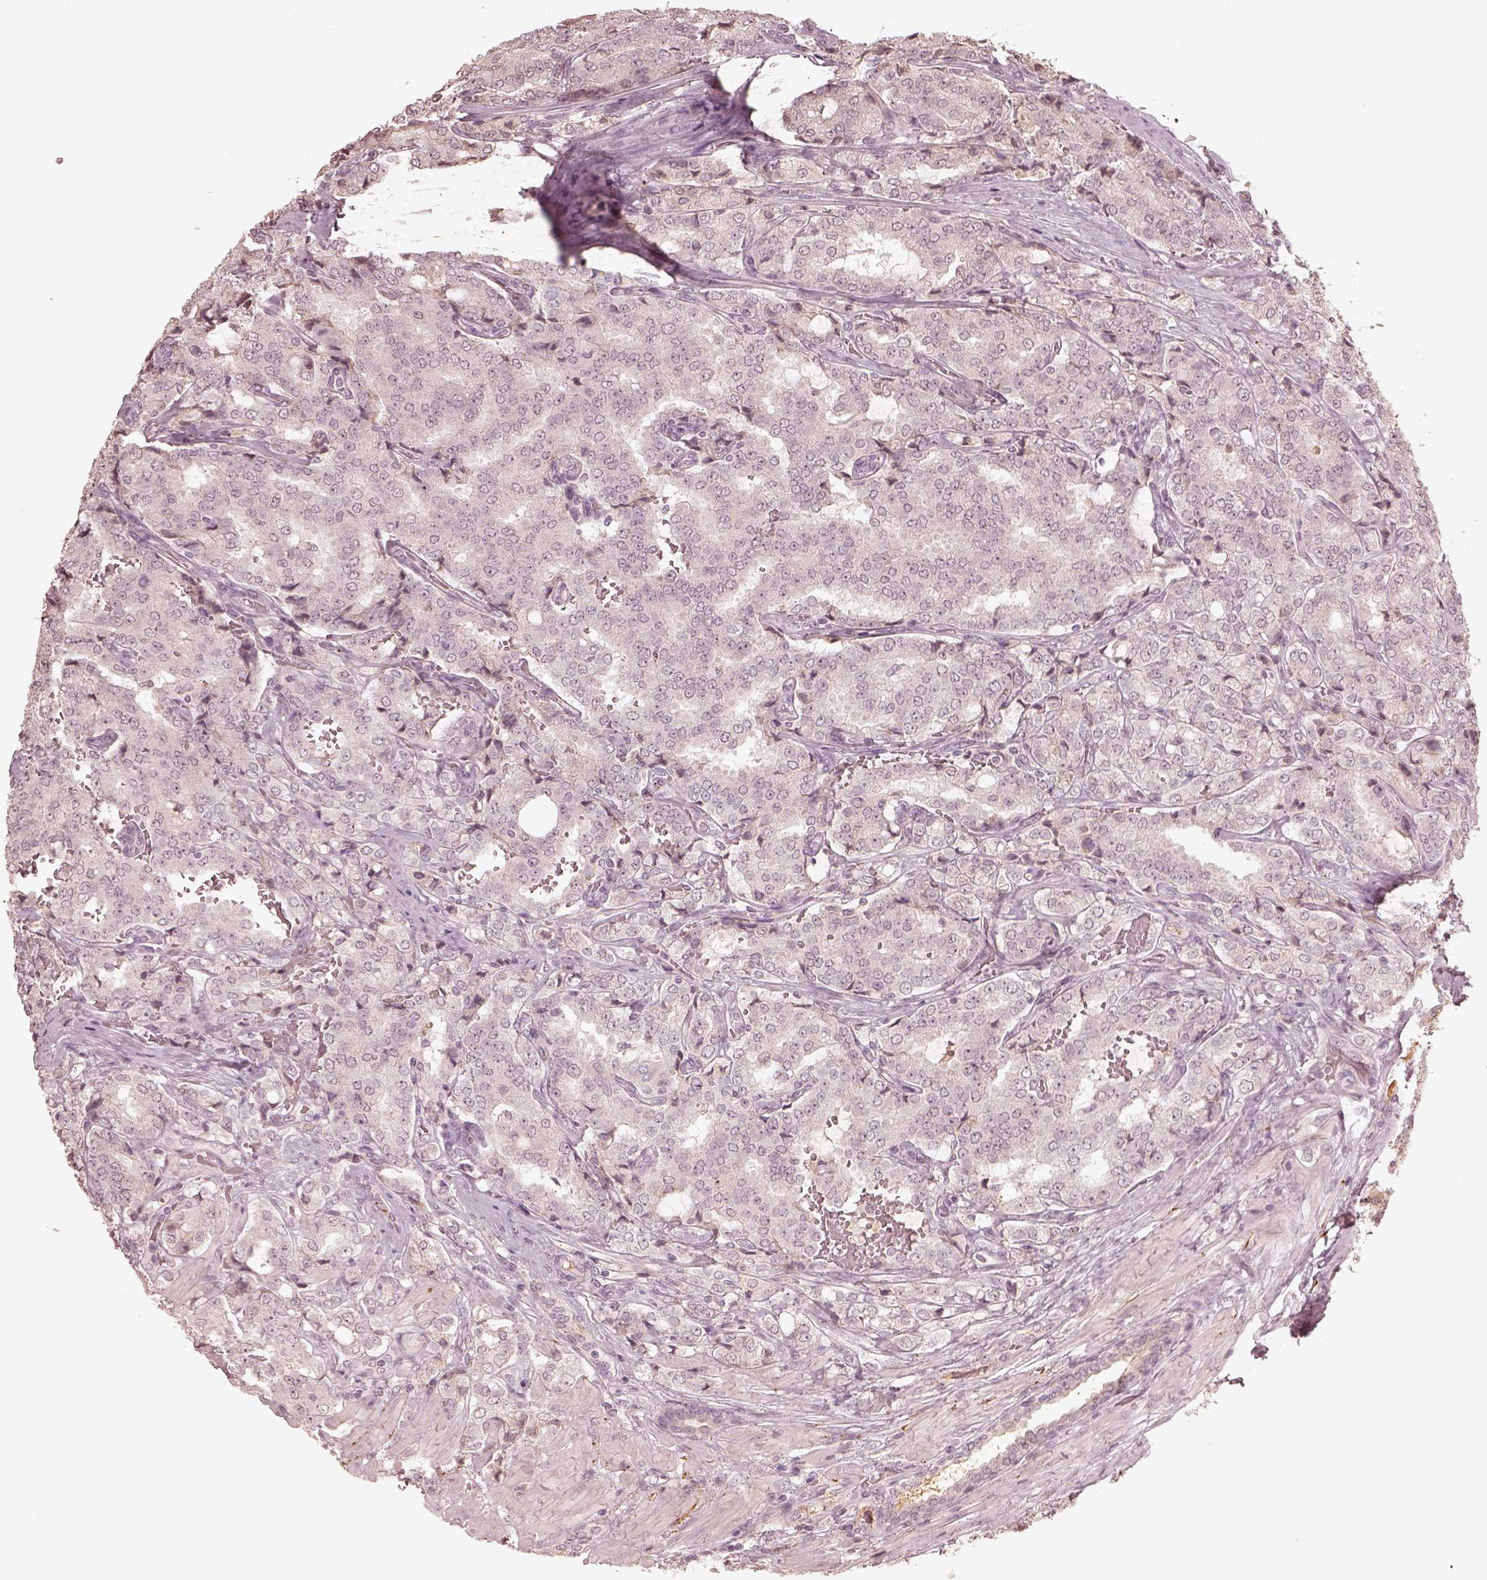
{"staining": {"intensity": "negative", "quantity": "none", "location": "none"}, "tissue": "prostate cancer", "cell_type": "Tumor cells", "image_type": "cancer", "snomed": [{"axis": "morphology", "description": "Adenocarcinoma, NOS"}, {"axis": "topography", "description": "Prostate"}], "caption": "The micrograph reveals no staining of tumor cells in prostate cancer.", "gene": "CALR3", "patient": {"sex": "male", "age": 65}}